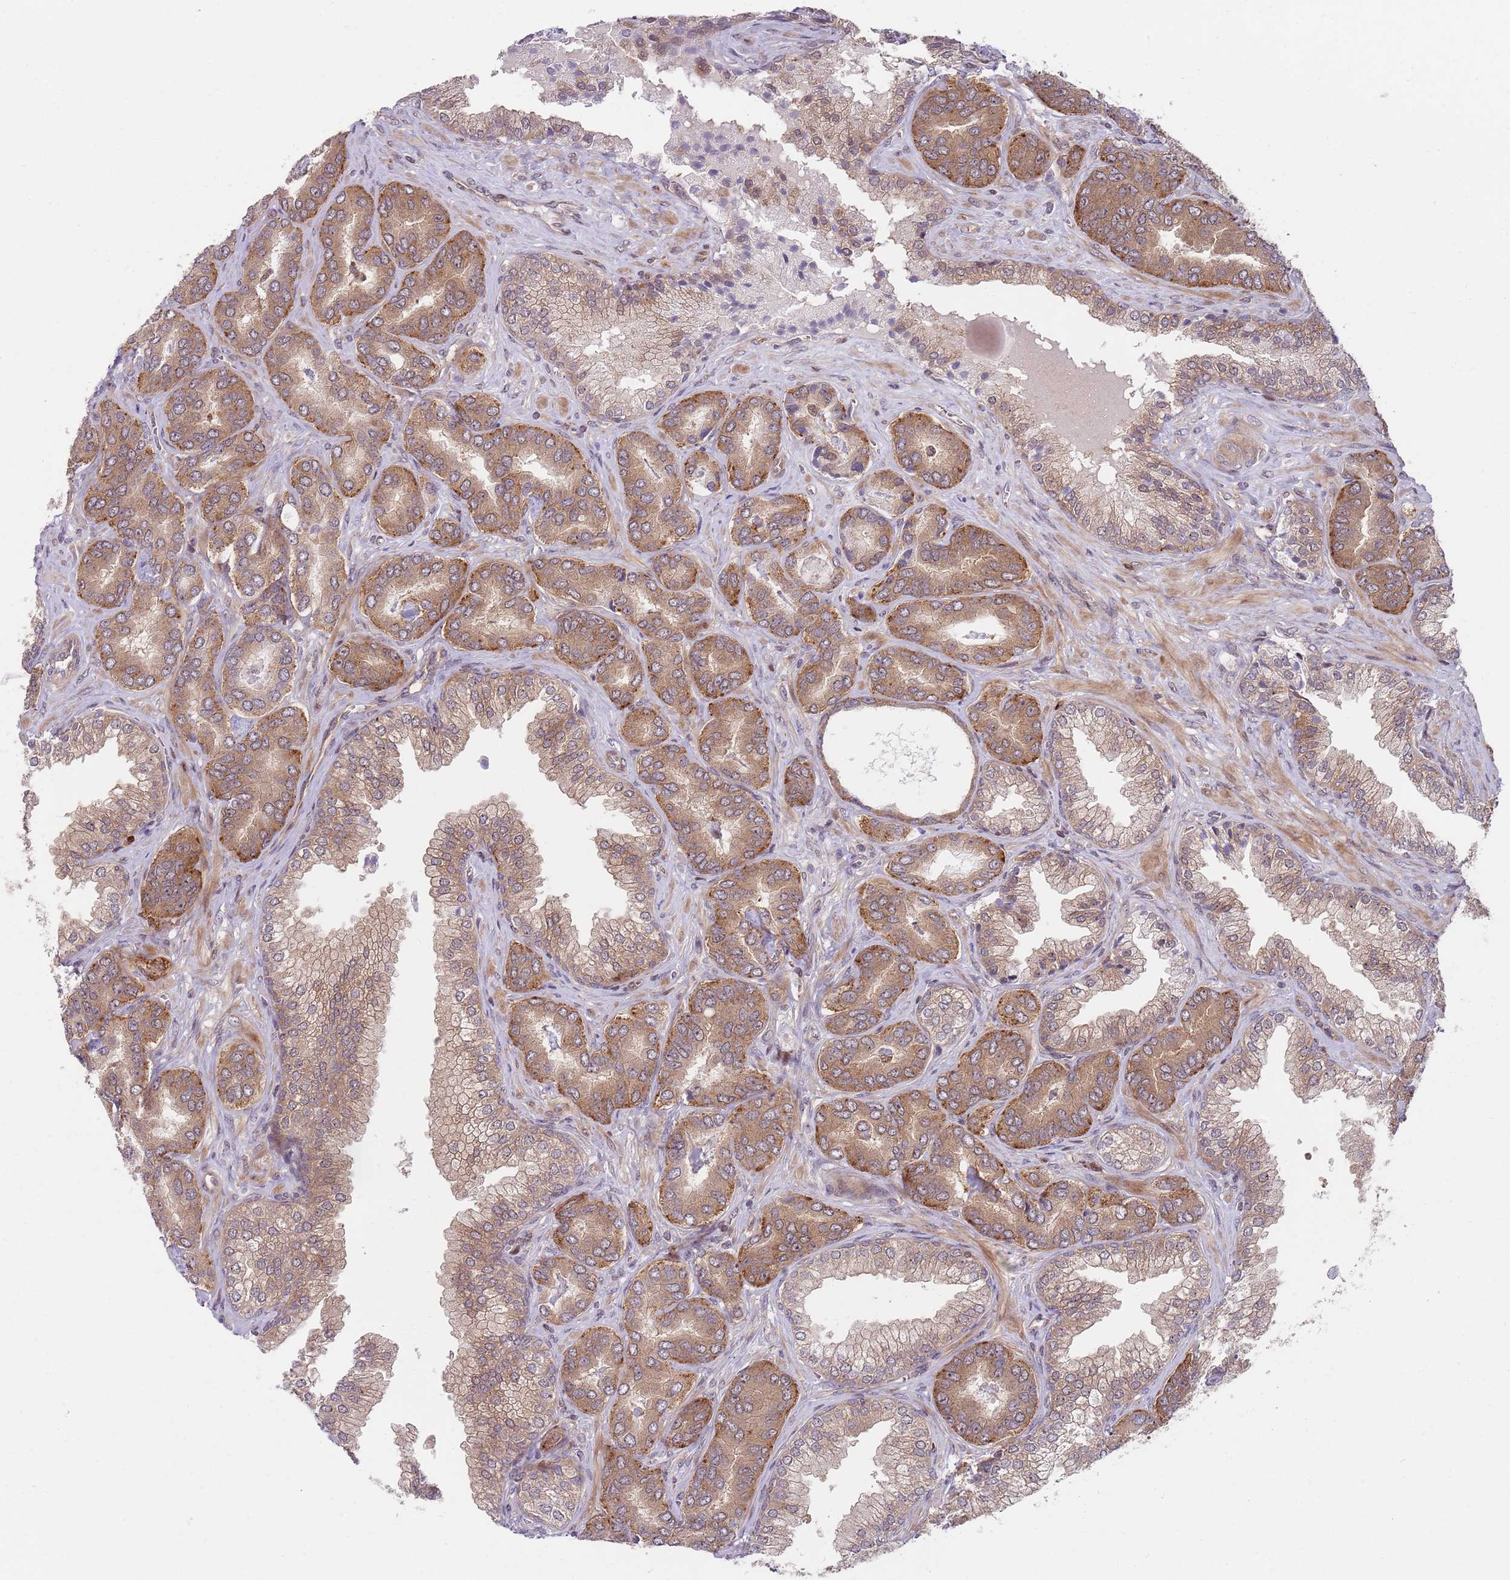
{"staining": {"intensity": "moderate", "quantity": ">75%", "location": "cytoplasmic/membranous"}, "tissue": "prostate cancer", "cell_type": "Tumor cells", "image_type": "cancer", "snomed": [{"axis": "morphology", "description": "Adenocarcinoma, High grade"}, {"axis": "topography", "description": "Prostate"}], "caption": "Immunohistochemistry (IHC) (DAB (3,3'-diaminobenzidine)) staining of human prostate high-grade adenocarcinoma demonstrates moderate cytoplasmic/membranous protein expression in approximately >75% of tumor cells. The staining is performed using DAB (3,3'-diaminobenzidine) brown chromogen to label protein expression. The nuclei are counter-stained blue using hematoxylin.", "gene": "GGA1", "patient": {"sex": "male", "age": 72}}